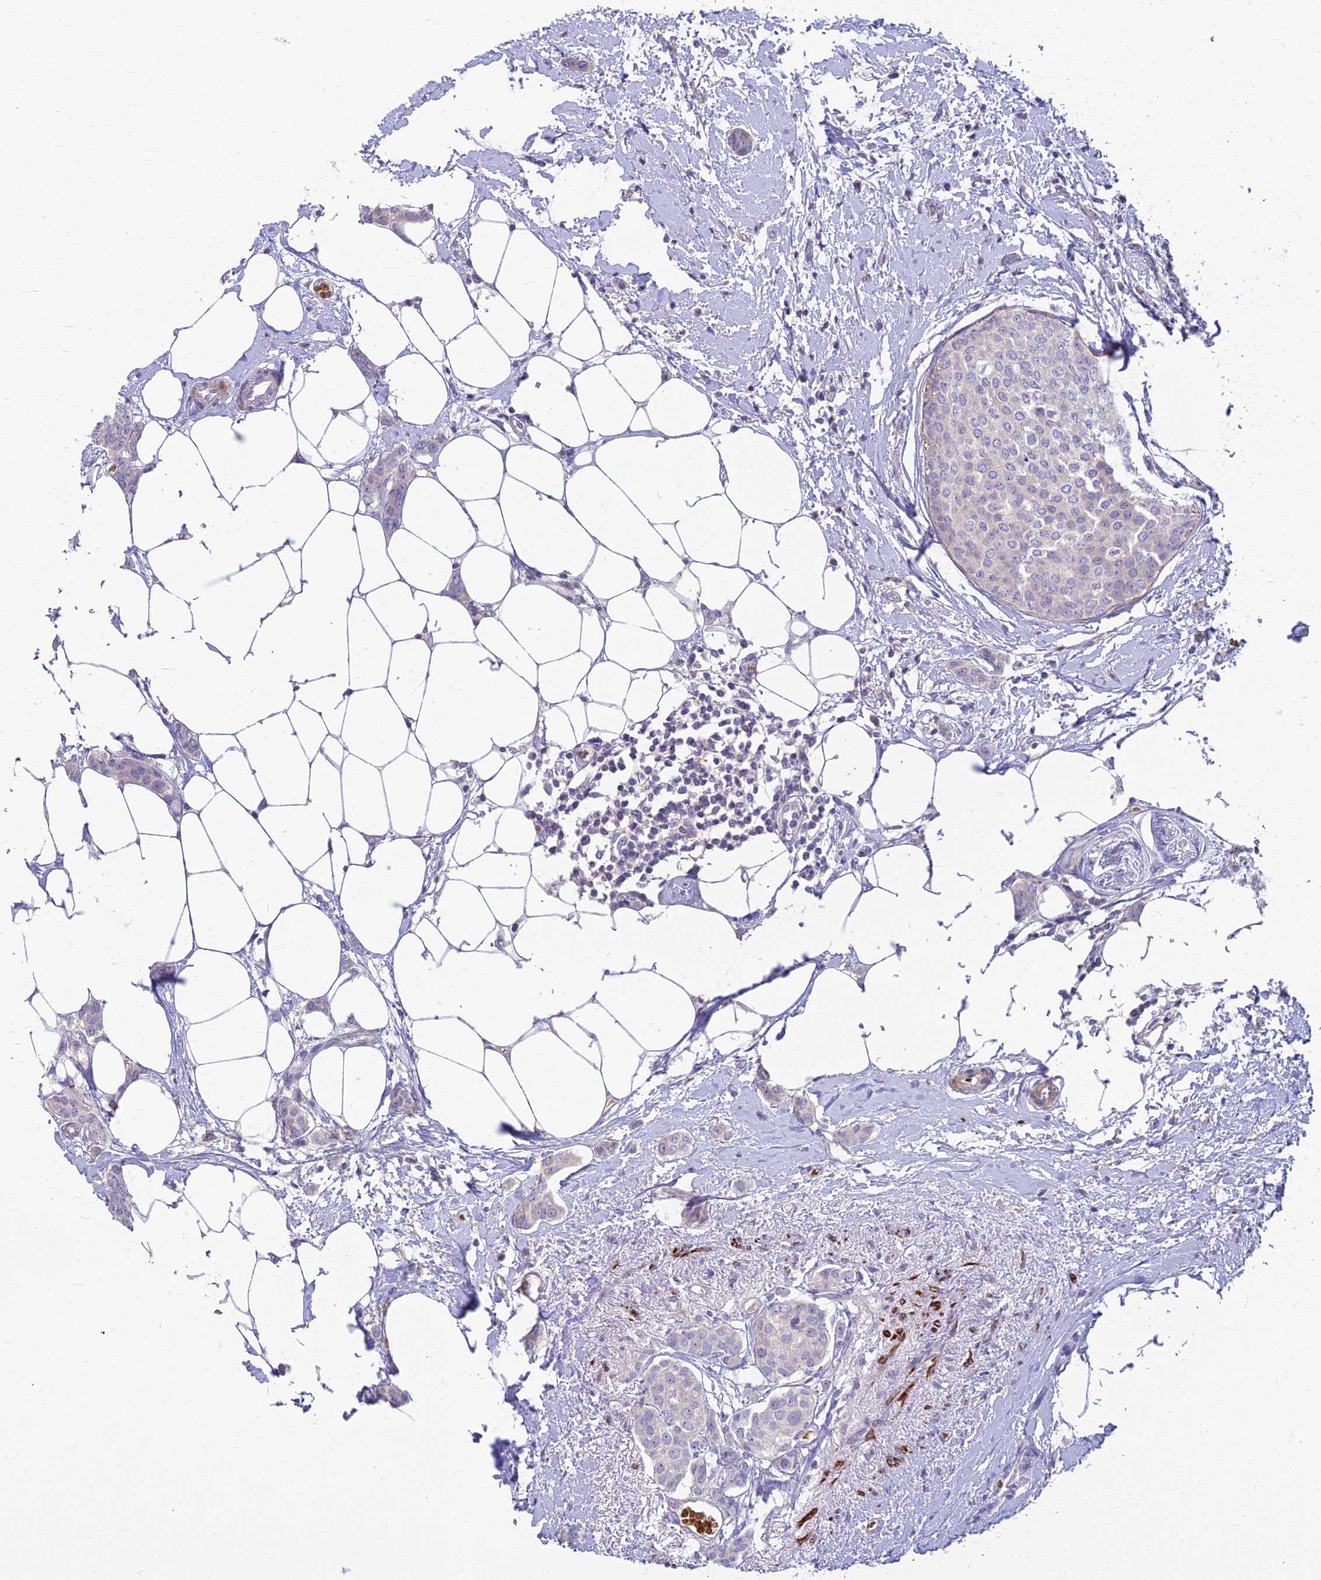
{"staining": {"intensity": "negative", "quantity": "none", "location": "none"}, "tissue": "breast cancer", "cell_type": "Tumor cells", "image_type": "cancer", "snomed": [{"axis": "morphology", "description": "Duct carcinoma"}, {"axis": "topography", "description": "Breast"}], "caption": "A high-resolution micrograph shows immunohistochemistry staining of breast cancer, which demonstrates no significant positivity in tumor cells.", "gene": "CLIP4", "patient": {"sex": "female", "age": 72}}